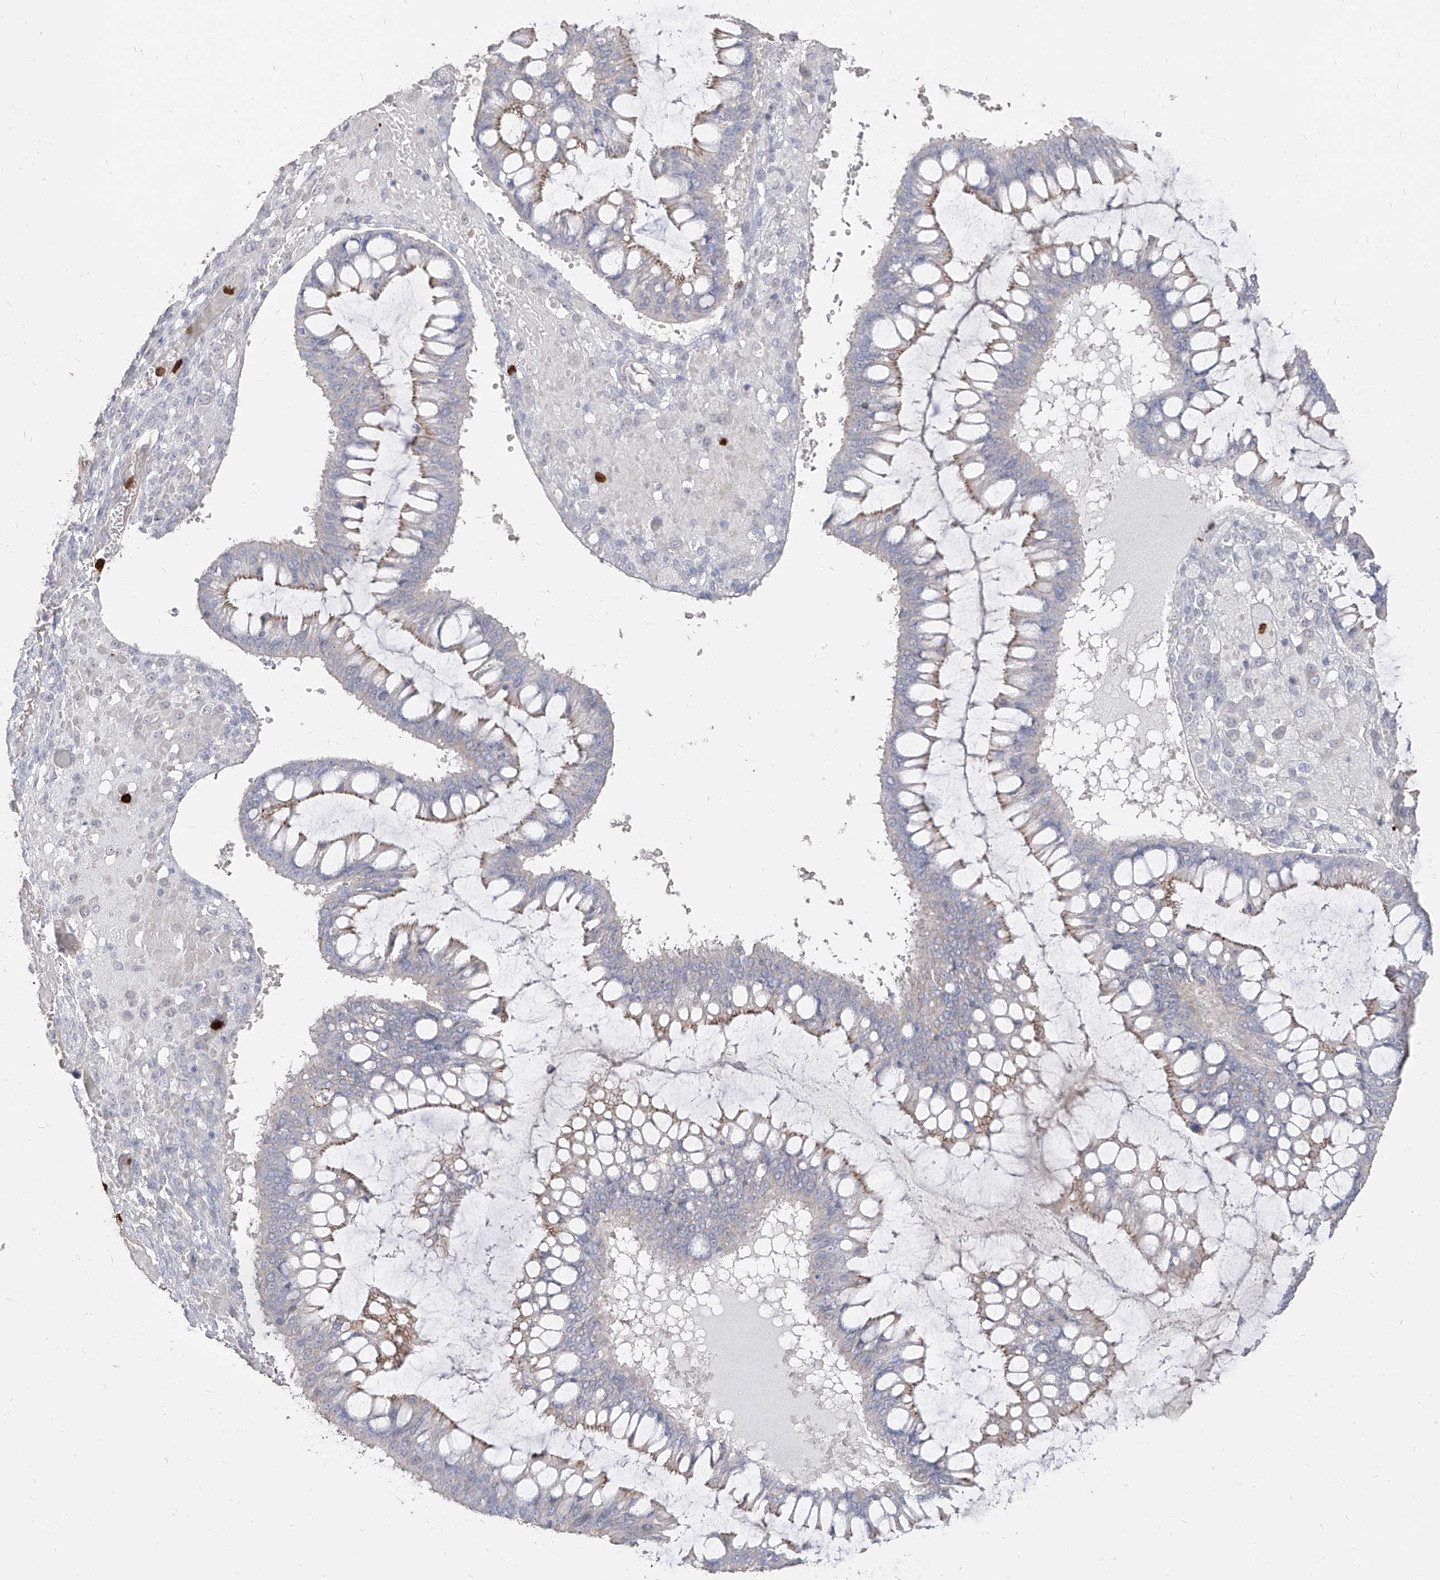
{"staining": {"intensity": "weak", "quantity": "25%-75%", "location": "cytoplasmic/membranous"}, "tissue": "ovarian cancer", "cell_type": "Tumor cells", "image_type": "cancer", "snomed": [{"axis": "morphology", "description": "Cystadenocarcinoma, mucinous, NOS"}, {"axis": "topography", "description": "Ovary"}], "caption": "Ovarian cancer was stained to show a protein in brown. There is low levels of weak cytoplasmic/membranous staining in approximately 25%-75% of tumor cells.", "gene": "ZNF227", "patient": {"sex": "female", "age": 73}}